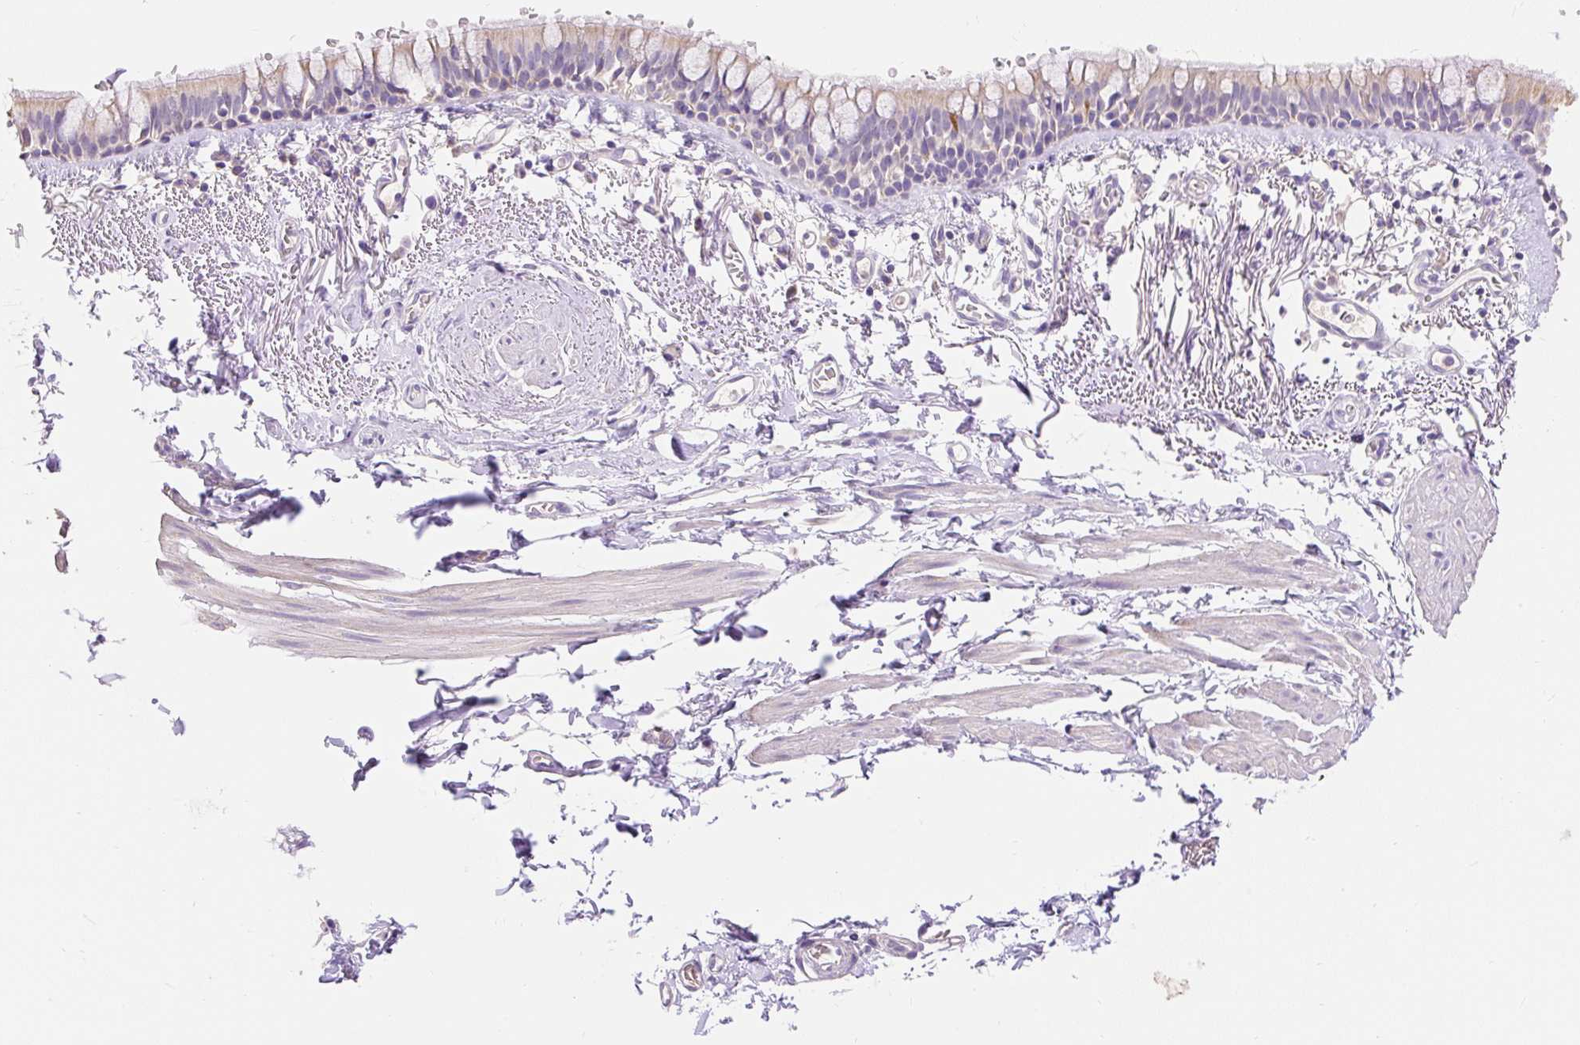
{"staining": {"intensity": "negative", "quantity": "none", "location": "none"}, "tissue": "bronchus", "cell_type": "Respiratory epithelial cells", "image_type": "normal", "snomed": [{"axis": "morphology", "description": "Normal tissue, NOS"}, {"axis": "topography", "description": "Bronchus"}], "caption": "High magnification brightfield microscopy of unremarkable bronchus stained with DAB (3,3'-diaminobenzidine) (brown) and counterstained with hematoxylin (blue): respiratory epithelial cells show no significant positivity. (DAB immunohistochemistry, high magnification).", "gene": "PMAIP1", "patient": {"sex": "male", "age": 67}}